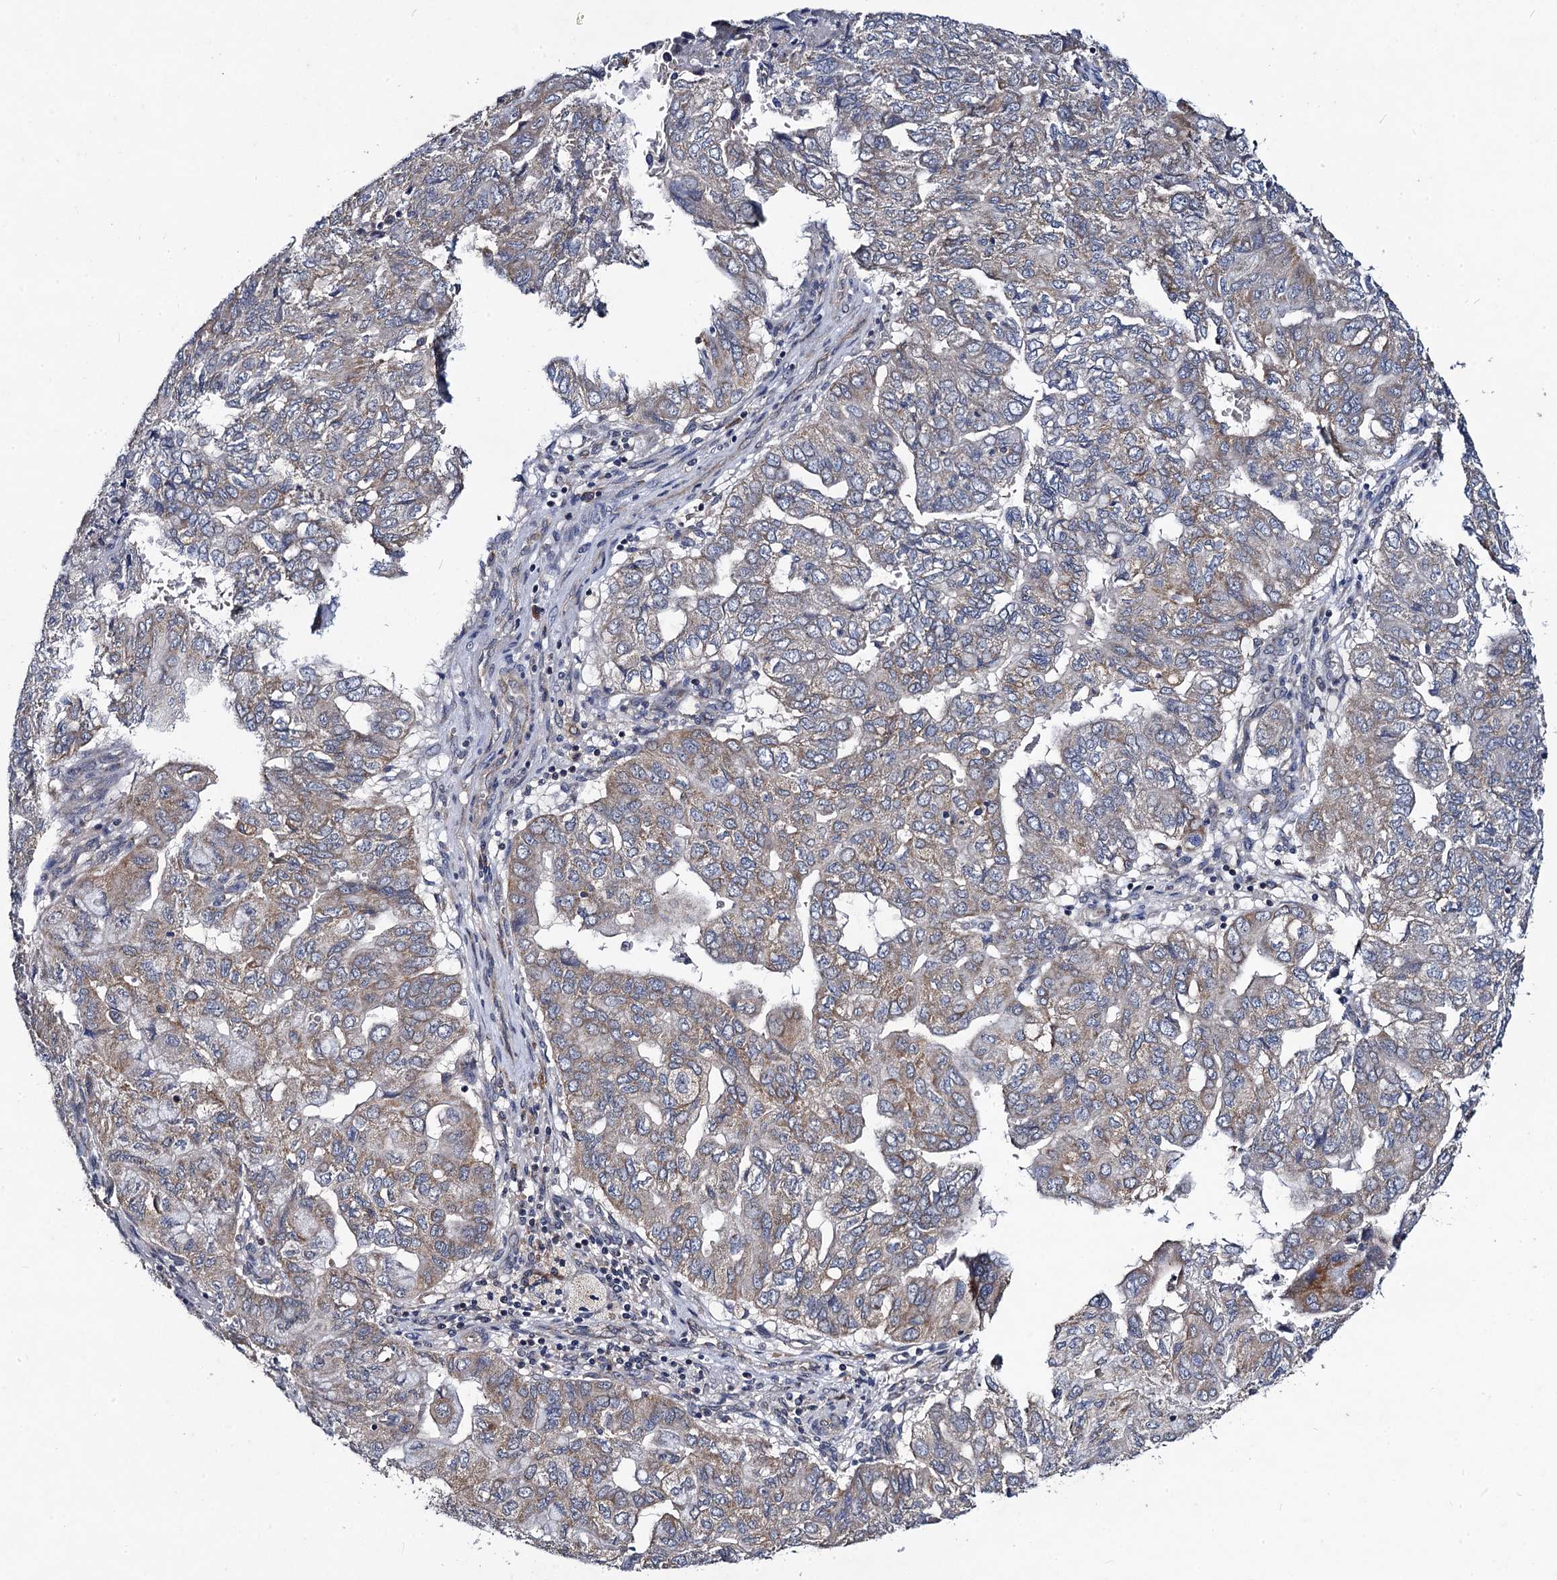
{"staining": {"intensity": "weak", "quantity": "25%-75%", "location": "cytoplasmic/membranous"}, "tissue": "pancreatic cancer", "cell_type": "Tumor cells", "image_type": "cancer", "snomed": [{"axis": "morphology", "description": "Adenocarcinoma, NOS"}, {"axis": "topography", "description": "Pancreas"}], "caption": "Protein analysis of adenocarcinoma (pancreatic) tissue exhibits weak cytoplasmic/membranous positivity in about 25%-75% of tumor cells.", "gene": "VPS37D", "patient": {"sex": "male", "age": 51}}